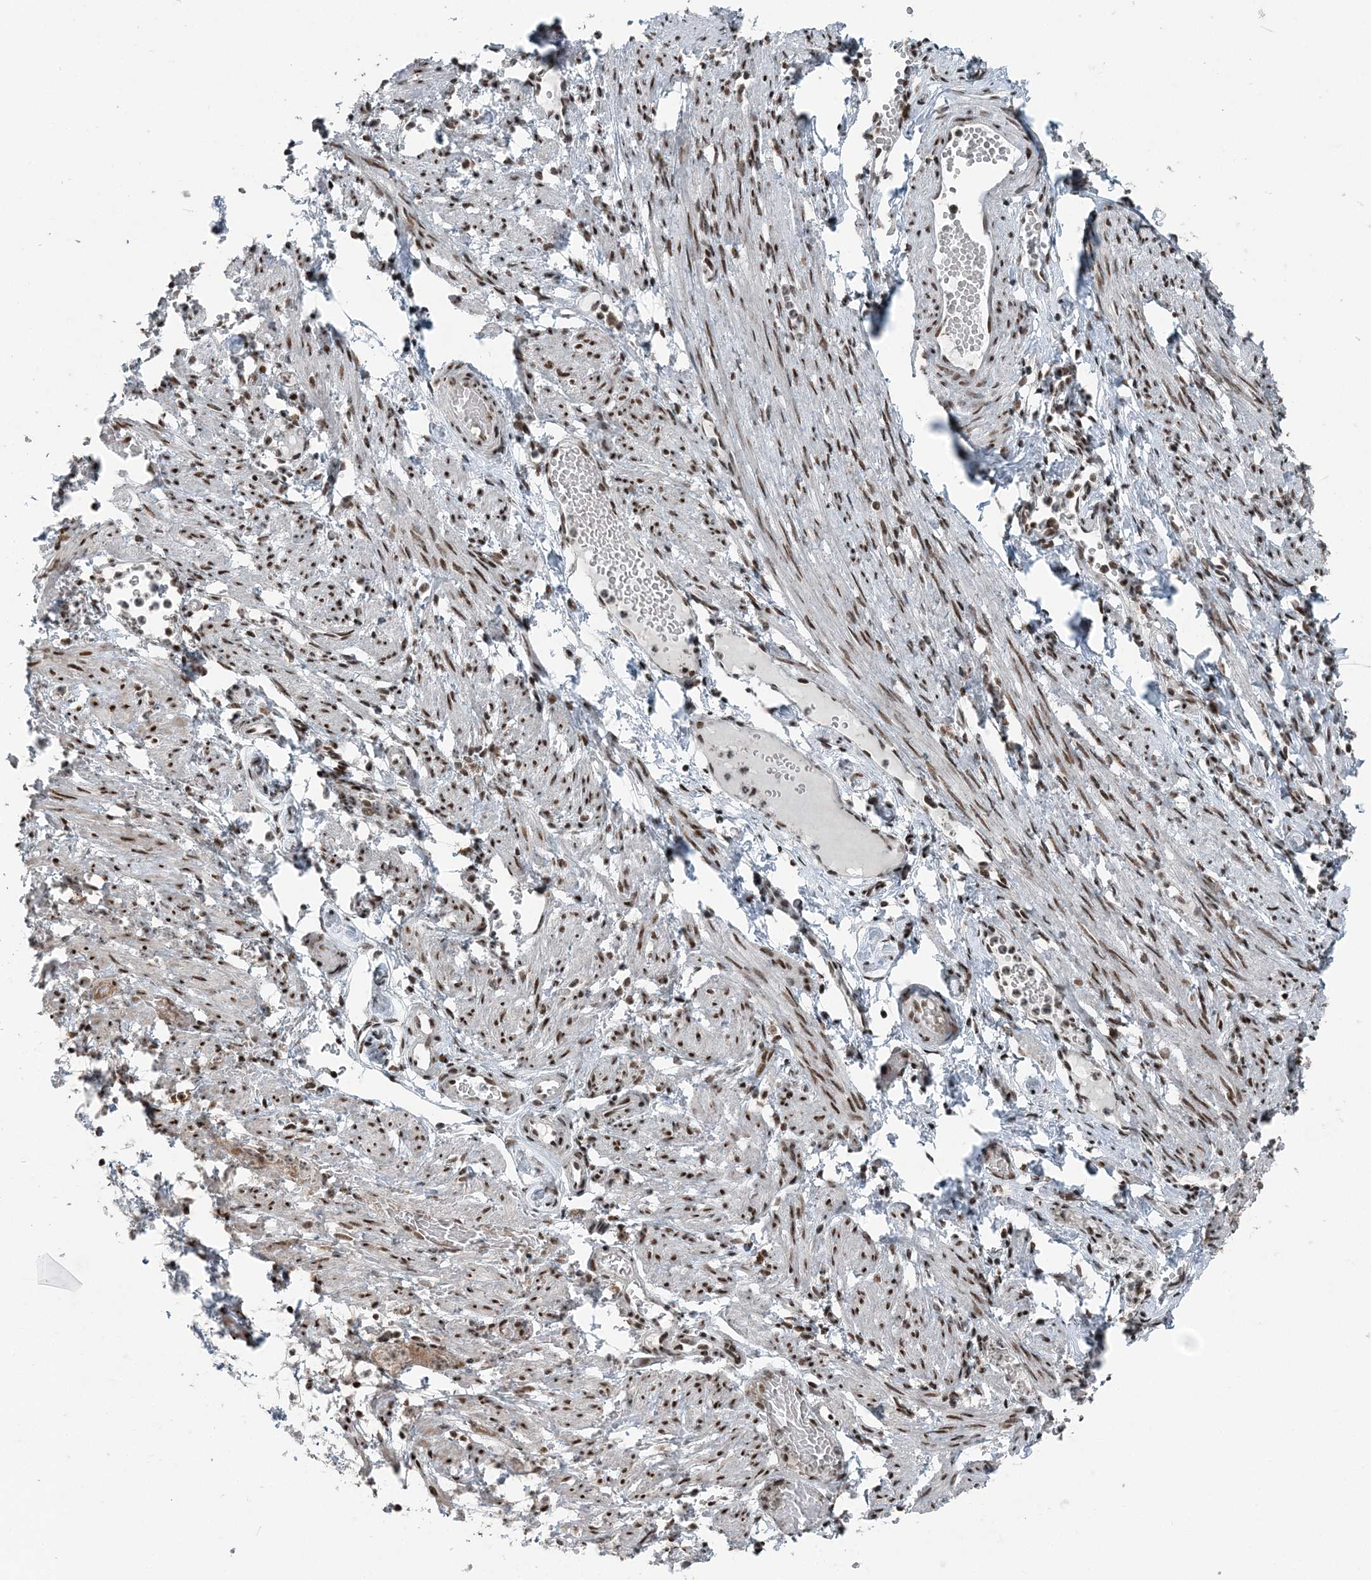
{"staining": {"intensity": "negative", "quantity": "none", "location": "none"}, "tissue": "adipose tissue", "cell_type": "Adipocytes", "image_type": "normal", "snomed": [{"axis": "morphology", "description": "Normal tissue, NOS"}, {"axis": "topography", "description": "Smooth muscle"}, {"axis": "topography", "description": "Peripheral nerve tissue"}], "caption": "The immunohistochemistry micrograph has no significant expression in adipocytes of adipose tissue. (DAB (3,3'-diaminobenzidine) IHC visualized using brightfield microscopy, high magnification).", "gene": "YTHDC1", "patient": {"sex": "female", "age": 39}}